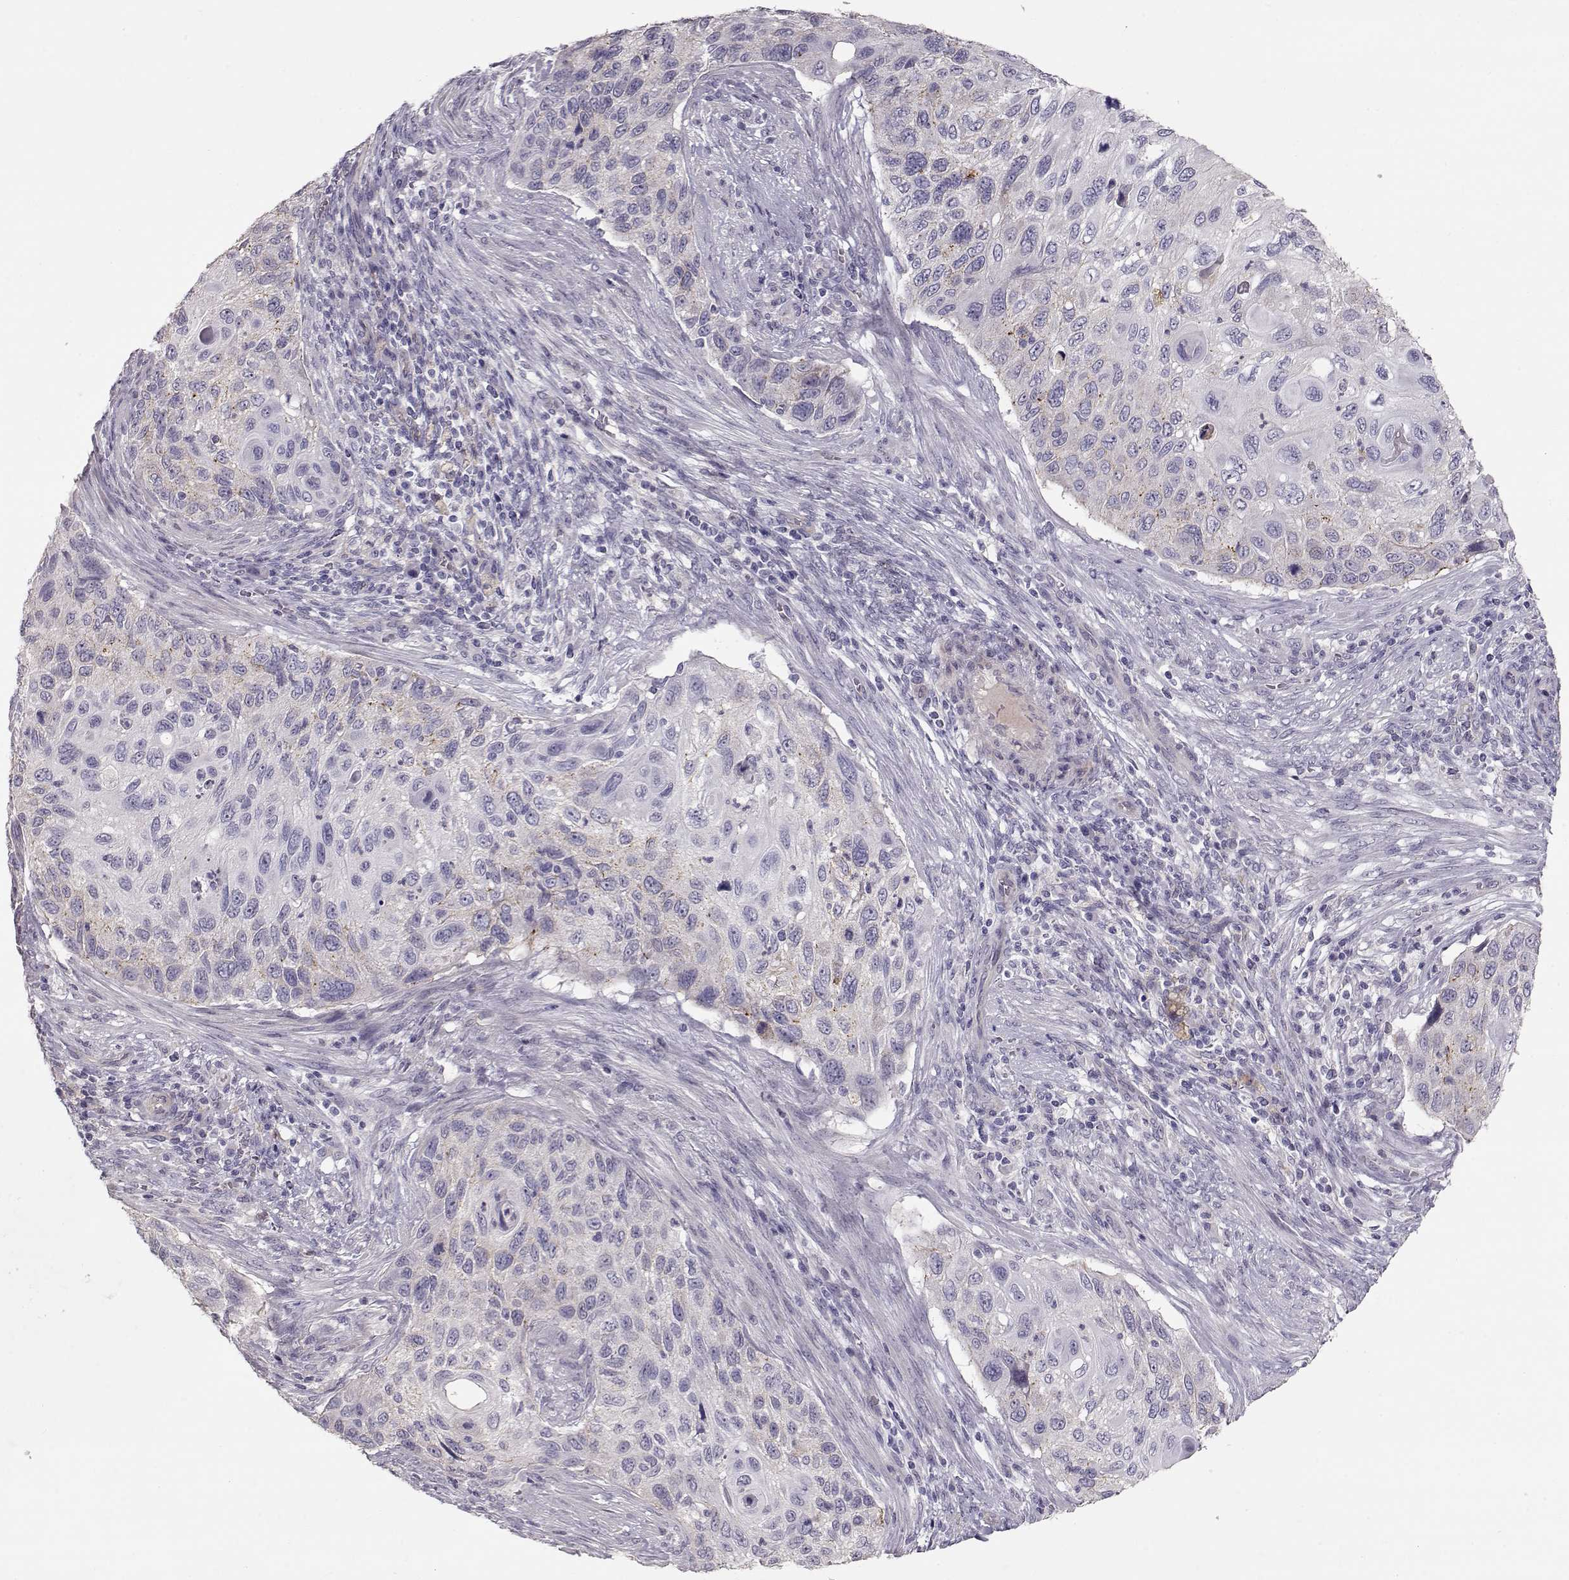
{"staining": {"intensity": "negative", "quantity": "none", "location": "none"}, "tissue": "cervical cancer", "cell_type": "Tumor cells", "image_type": "cancer", "snomed": [{"axis": "morphology", "description": "Squamous cell carcinoma, NOS"}, {"axis": "topography", "description": "Cervix"}], "caption": "The photomicrograph shows no staining of tumor cells in cervical squamous cell carcinoma.", "gene": "SLC18A1", "patient": {"sex": "female", "age": 70}}